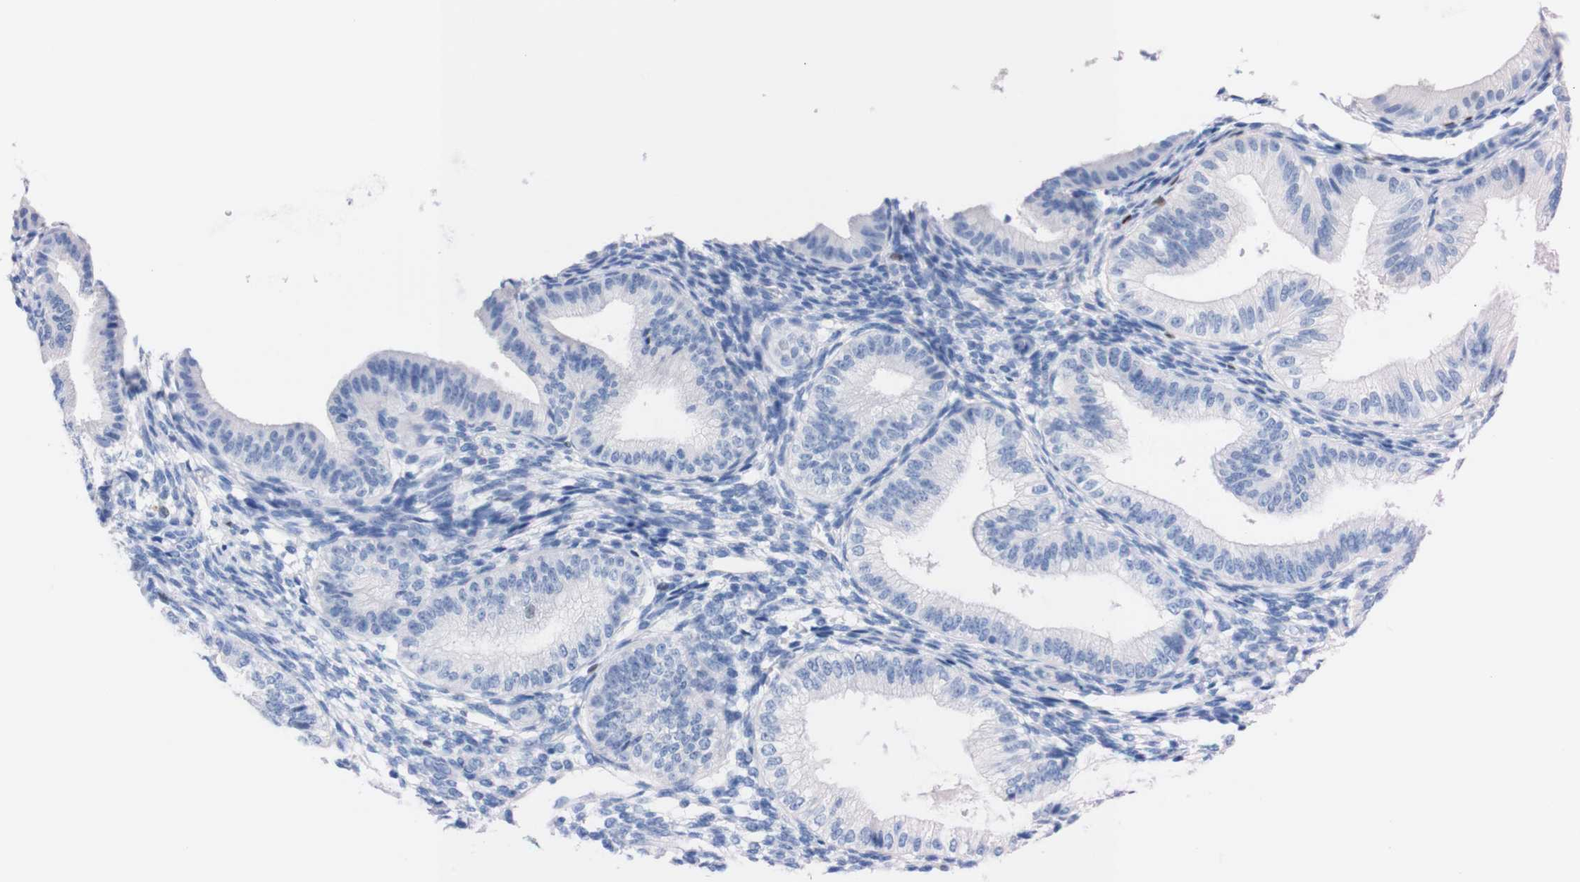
{"staining": {"intensity": "negative", "quantity": "none", "location": "none"}, "tissue": "endometrium", "cell_type": "Cells in endometrial stroma", "image_type": "normal", "snomed": [{"axis": "morphology", "description": "Normal tissue, NOS"}, {"axis": "topography", "description": "Endometrium"}], "caption": "Immunohistochemistry (IHC) image of normal endometrium: human endometrium stained with DAB exhibits no significant protein expression in cells in endometrial stroma.", "gene": "P2RY12", "patient": {"sex": "female", "age": 39}}